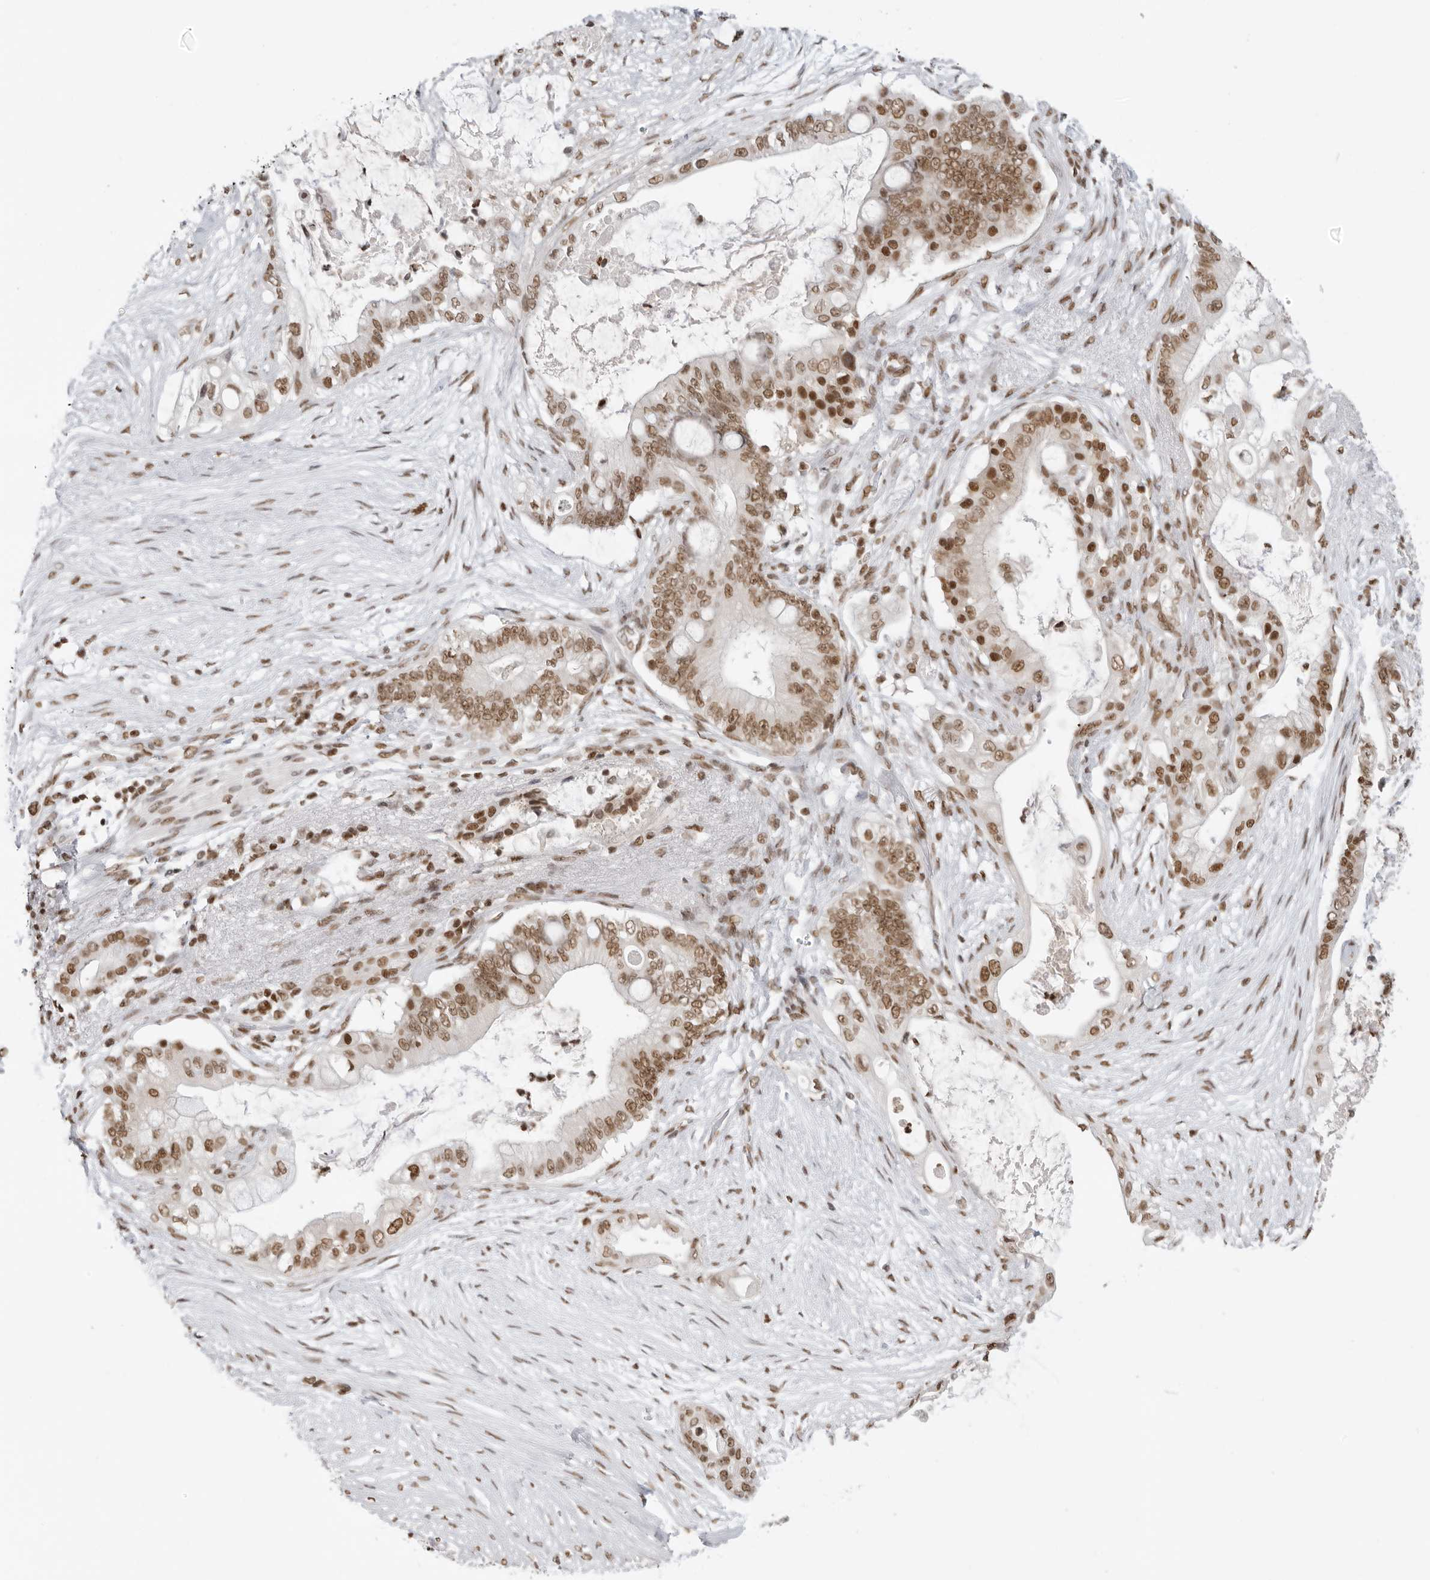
{"staining": {"intensity": "moderate", "quantity": ">75%", "location": "nuclear"}, "tissue": "pancreatic cancer", "cell_type": "Tumor cells", "image_type": "cancer", "snomed": [{"axis": "morphology", "description": "Adenocarcinoma, NOS"}, {"axis": "topography", "description": "Pancreas"}], "caption": "Adenocarcinoma (pancreatic) stained with a brown dye displays moderate nuclear positive positivity in approximately >75% of tumor cells.", "gene": "RPA2", "patient": {"sex": "male", "age": 53}}